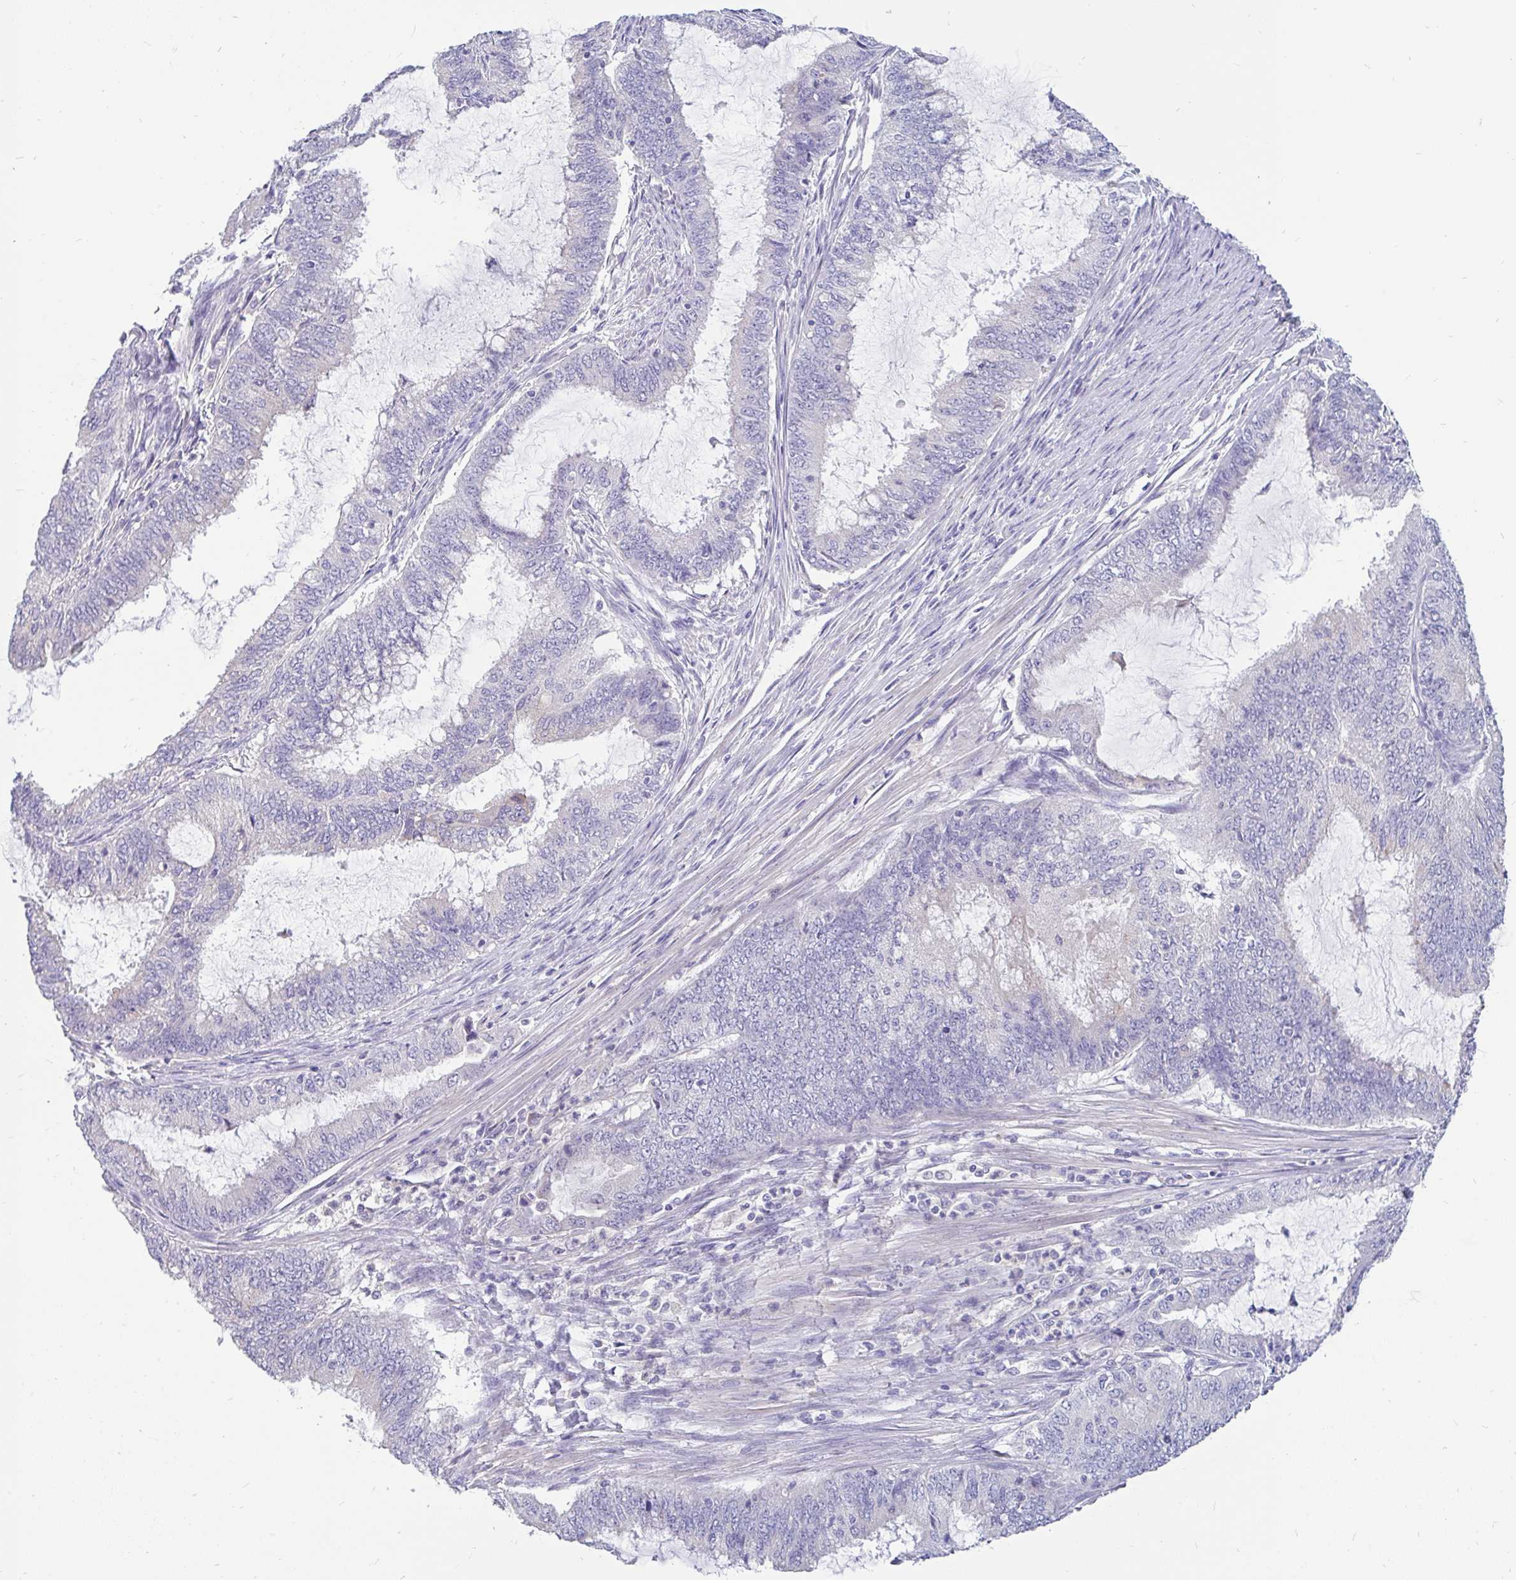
{"staining": {"intensity": "negative", "quantity": "none", "location": "none"}, "tissue": "endometrial cancer", "cell_type": "Tumor cells", "image_type": "cancer", "snomed": [{"axis": "morphology", "description": "Adenocarcinoma, NOS"}, {"axis": "topography", "description": "Endometrium"}], "caption": "DAB (3,3'-diaminobenzidine) immunohistochemical staining of human adenocarcinoma (endometrial) demonstrates no significant positivity in tumor cells.", "gene": "INTS5", "patient": {"sex": "female", "age": 51}}